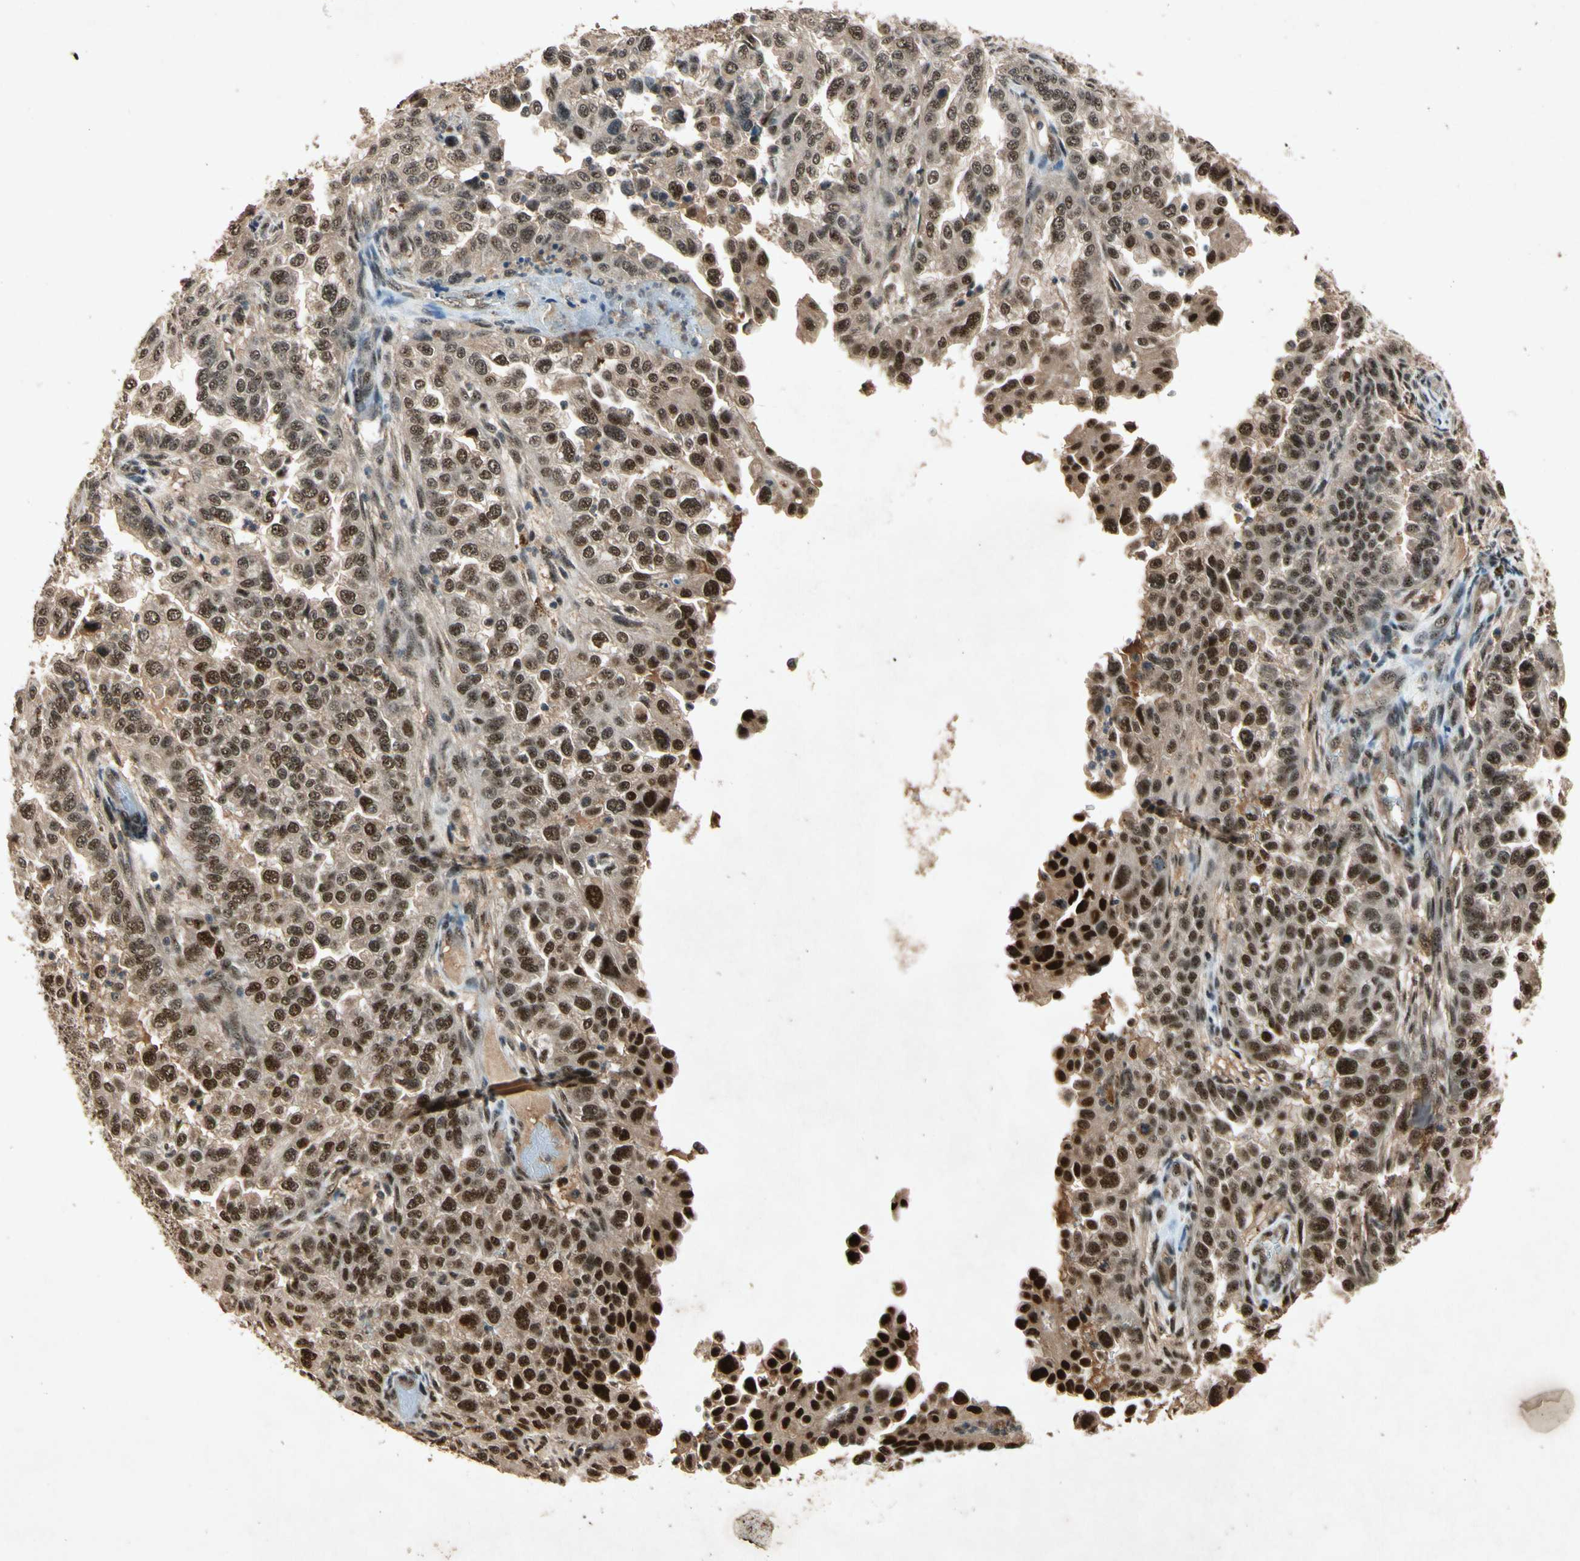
{"staining": {"intensity": "strong", "quantity": ">75%", "location": "cytoplasmic/membranous,nuclear"}, "tissue": "endometrial cancer", "cell_type": "Tumor cells", "image_type": "cancer", "snomed": [{"axis": "morphology", "description": "Adenocarcinoma, NOS"}, {"axis": "topography", "description": "Endometrium"}], "caption": "Human endometrial cancer stained with a protein marker reveals strong staining in tumor cells.", "gene": "PML", "patient": {"sex": "female", "age": 85}}